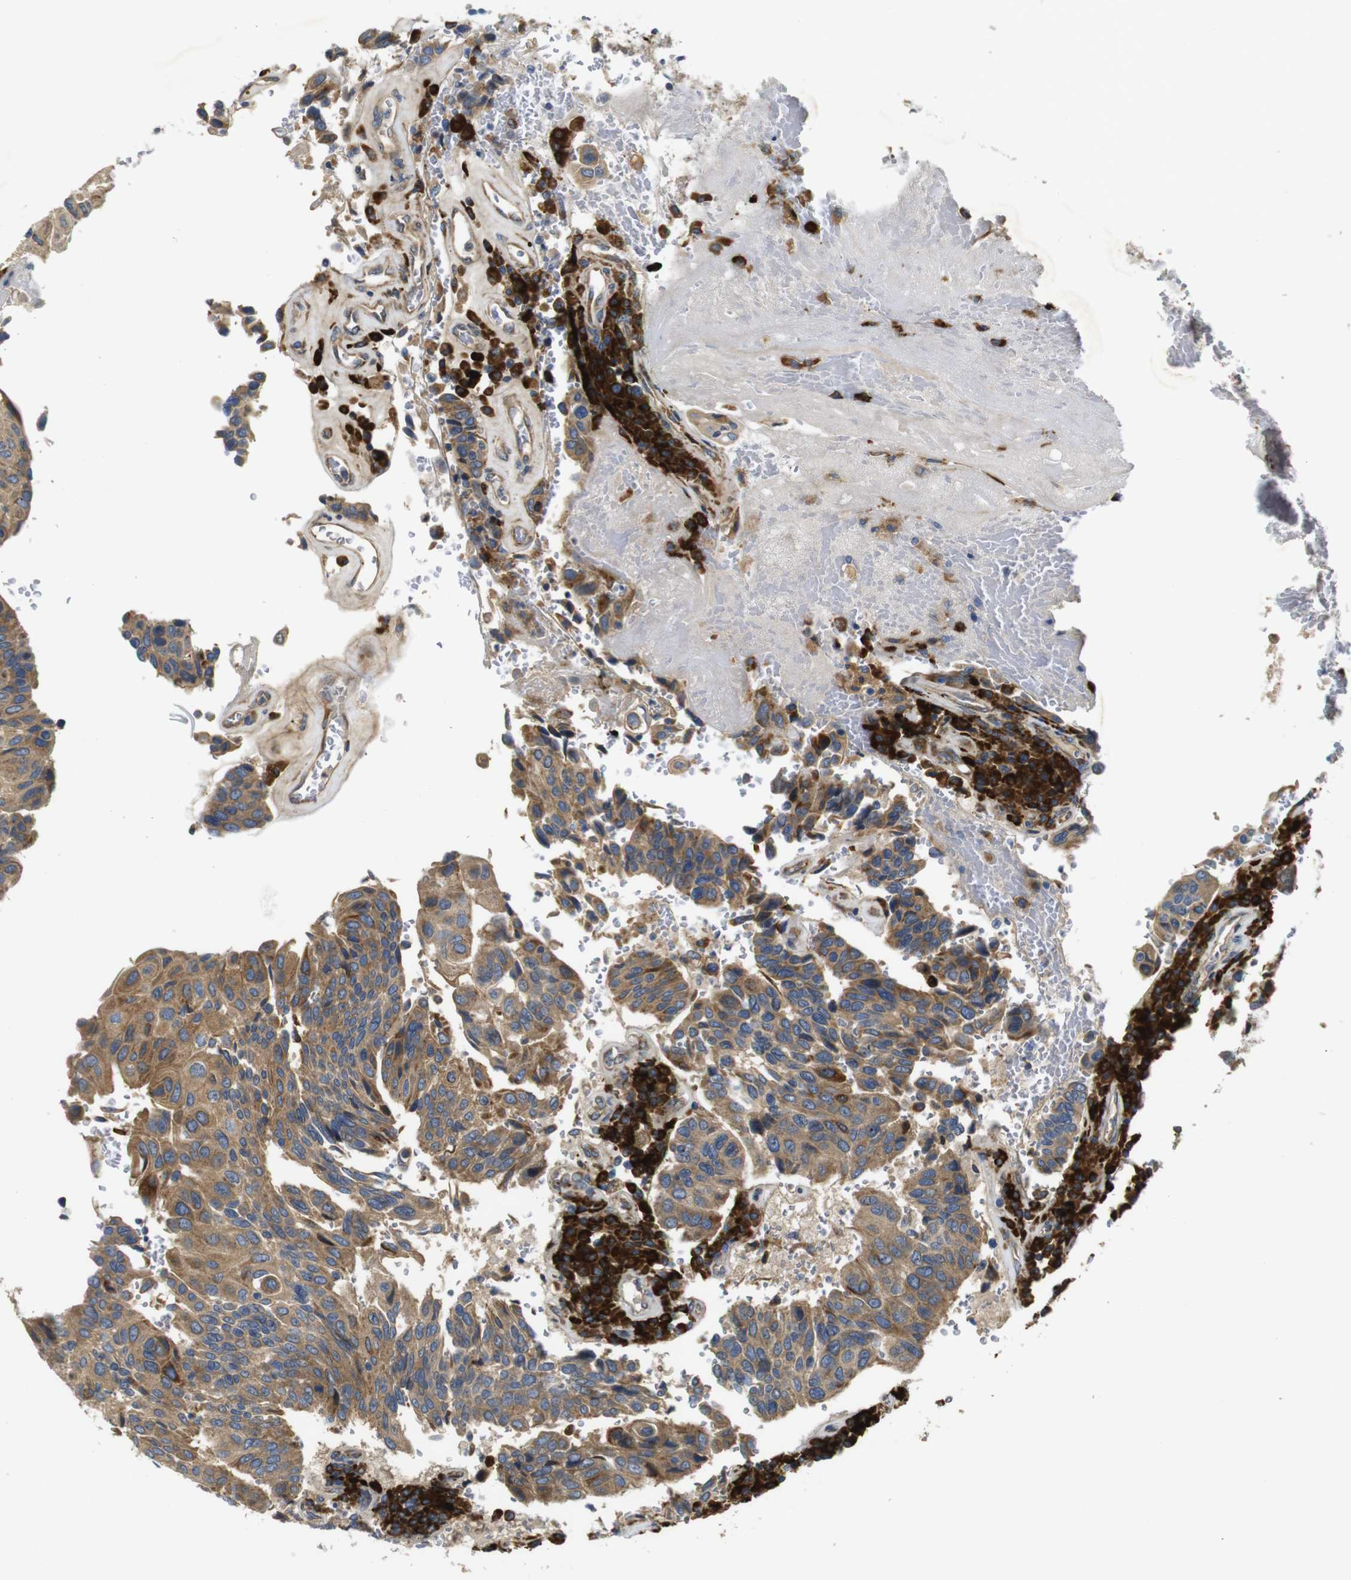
{"staining": {"intensity": "moderate", "quantity": ">75%", "location": "cytoplasmic/membranous"}, "tissue": "urothelial cancer", "cell_type": "Tumor cells", "image_type": "cancer", "snomed": [{"axis": "morphology", "description": "Urothelial carcinoma, High grade"}, {"axis": "topography", "description": "Urinary bladder"}], "caption": "Immunohistochemistry (IHC) of urothelial cancer shows medium levels of moderate cytoplasmic/membranous staining in approximately >75% of tumor cells. The protein of interest is stained brown, and the nuclei are stained in blue (DAB IHC with brightfield microscopy, high magnification).", "gene": "UBE2G2", "patient": {"sex": "male", "age": 66}}